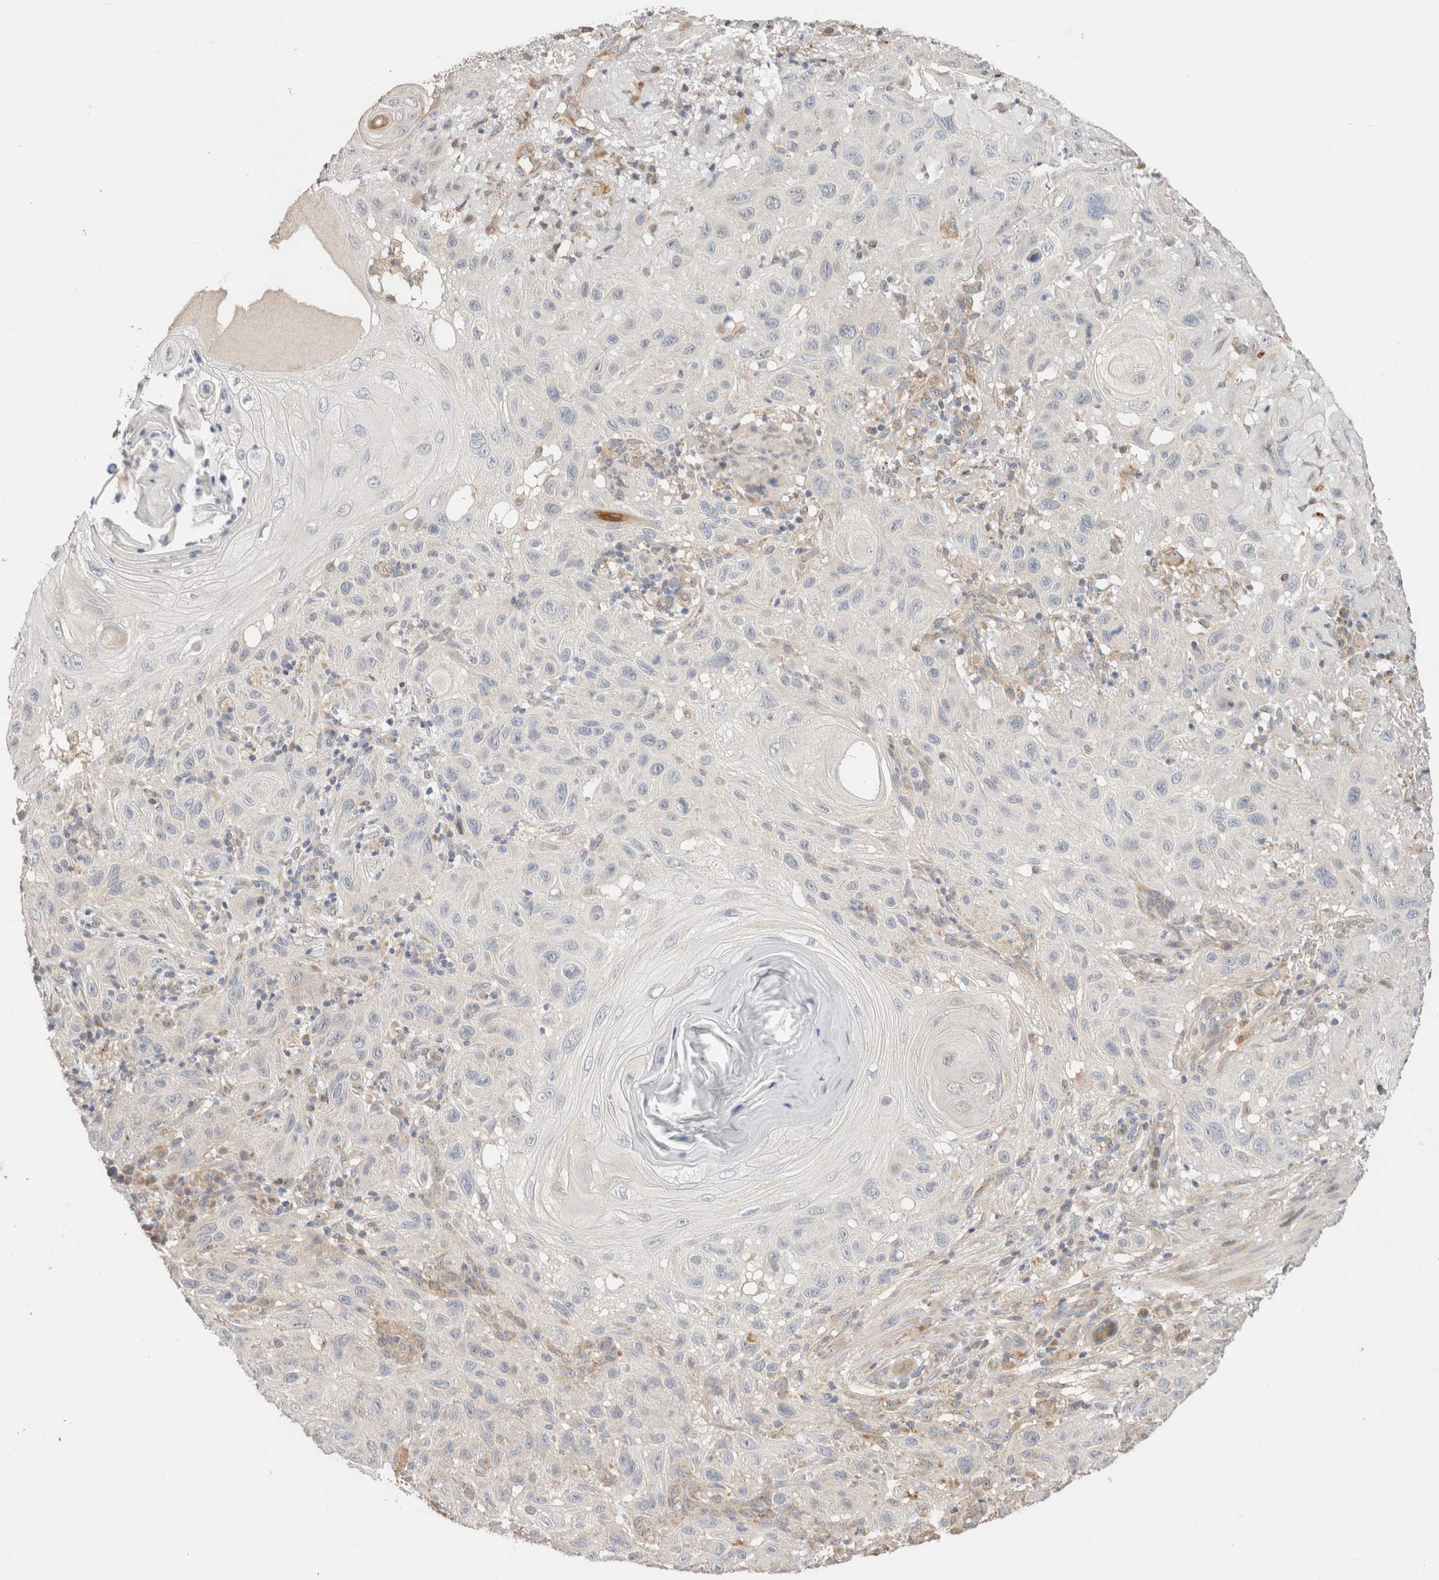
{"staining": {"intensity": "negative", "quantity": "none", "location": "none"}, "tissue": "skin cancer", "cell_type": "Tumor cells", "image_type": "cancer", "snomed": [{"axis": "morphology", "description": "Normal tissue, NOS"}, {"axis": "morphology", "description": "Squamous cell carcinoma, NOS"}, {"axis": "topography", "description": "Skin"}], "caption": "Photomicrograph shows no significant protein staining in tumor cells of skin squamous cell carcinoma.", "gene": "CA13", "patient": {"sex": "female", "age": 96}}